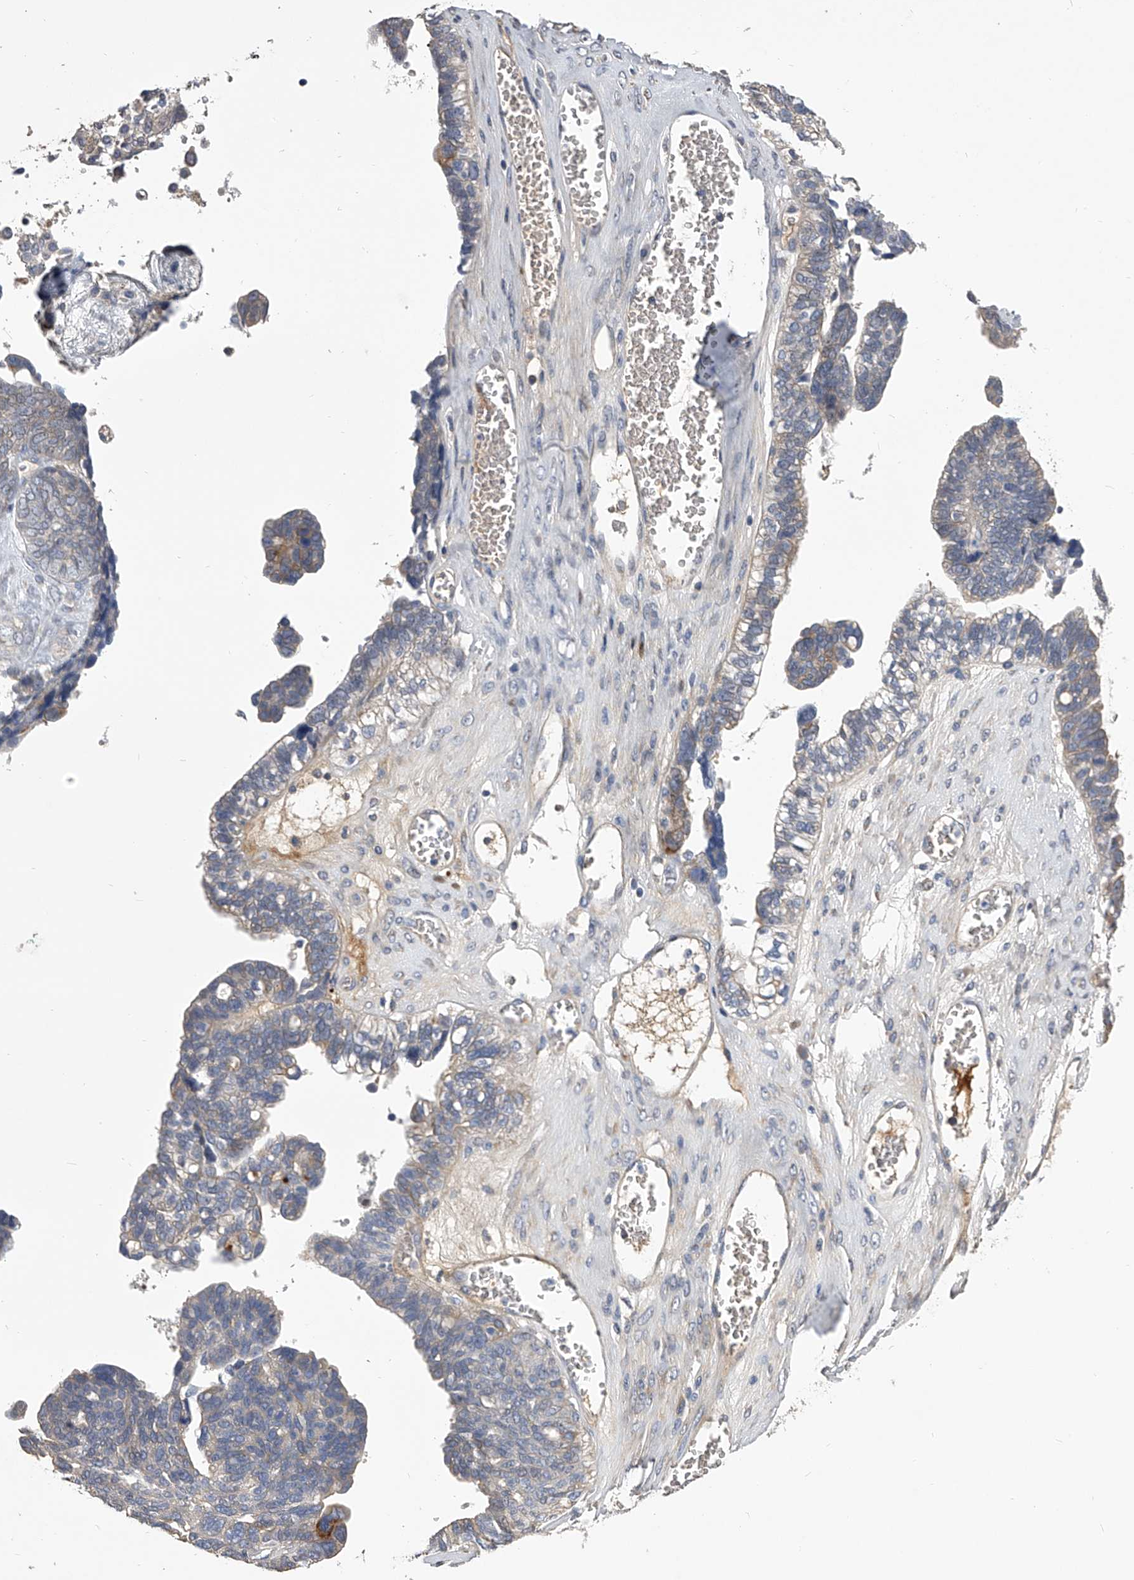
{"staining": {"intensity": "weak", "quantity": "<25%", "location": "cytoplasmic/membranous"}, "tissue": "ovarian cancer", "cell_type": "Tumor cells", "image_type": "cancer", "snomed": [{"axis": "morphology", "description": "Cystadenocarcinoma, serous, NOS"}, {"axis": "topography", "description": "Ovary"}], "caption": "Ovarian cancer was stained to show a protein in brown. There is no significant staining in tumor cells.", "gene": "MDN1", "patient": {"sex": "female", "age": 79}}